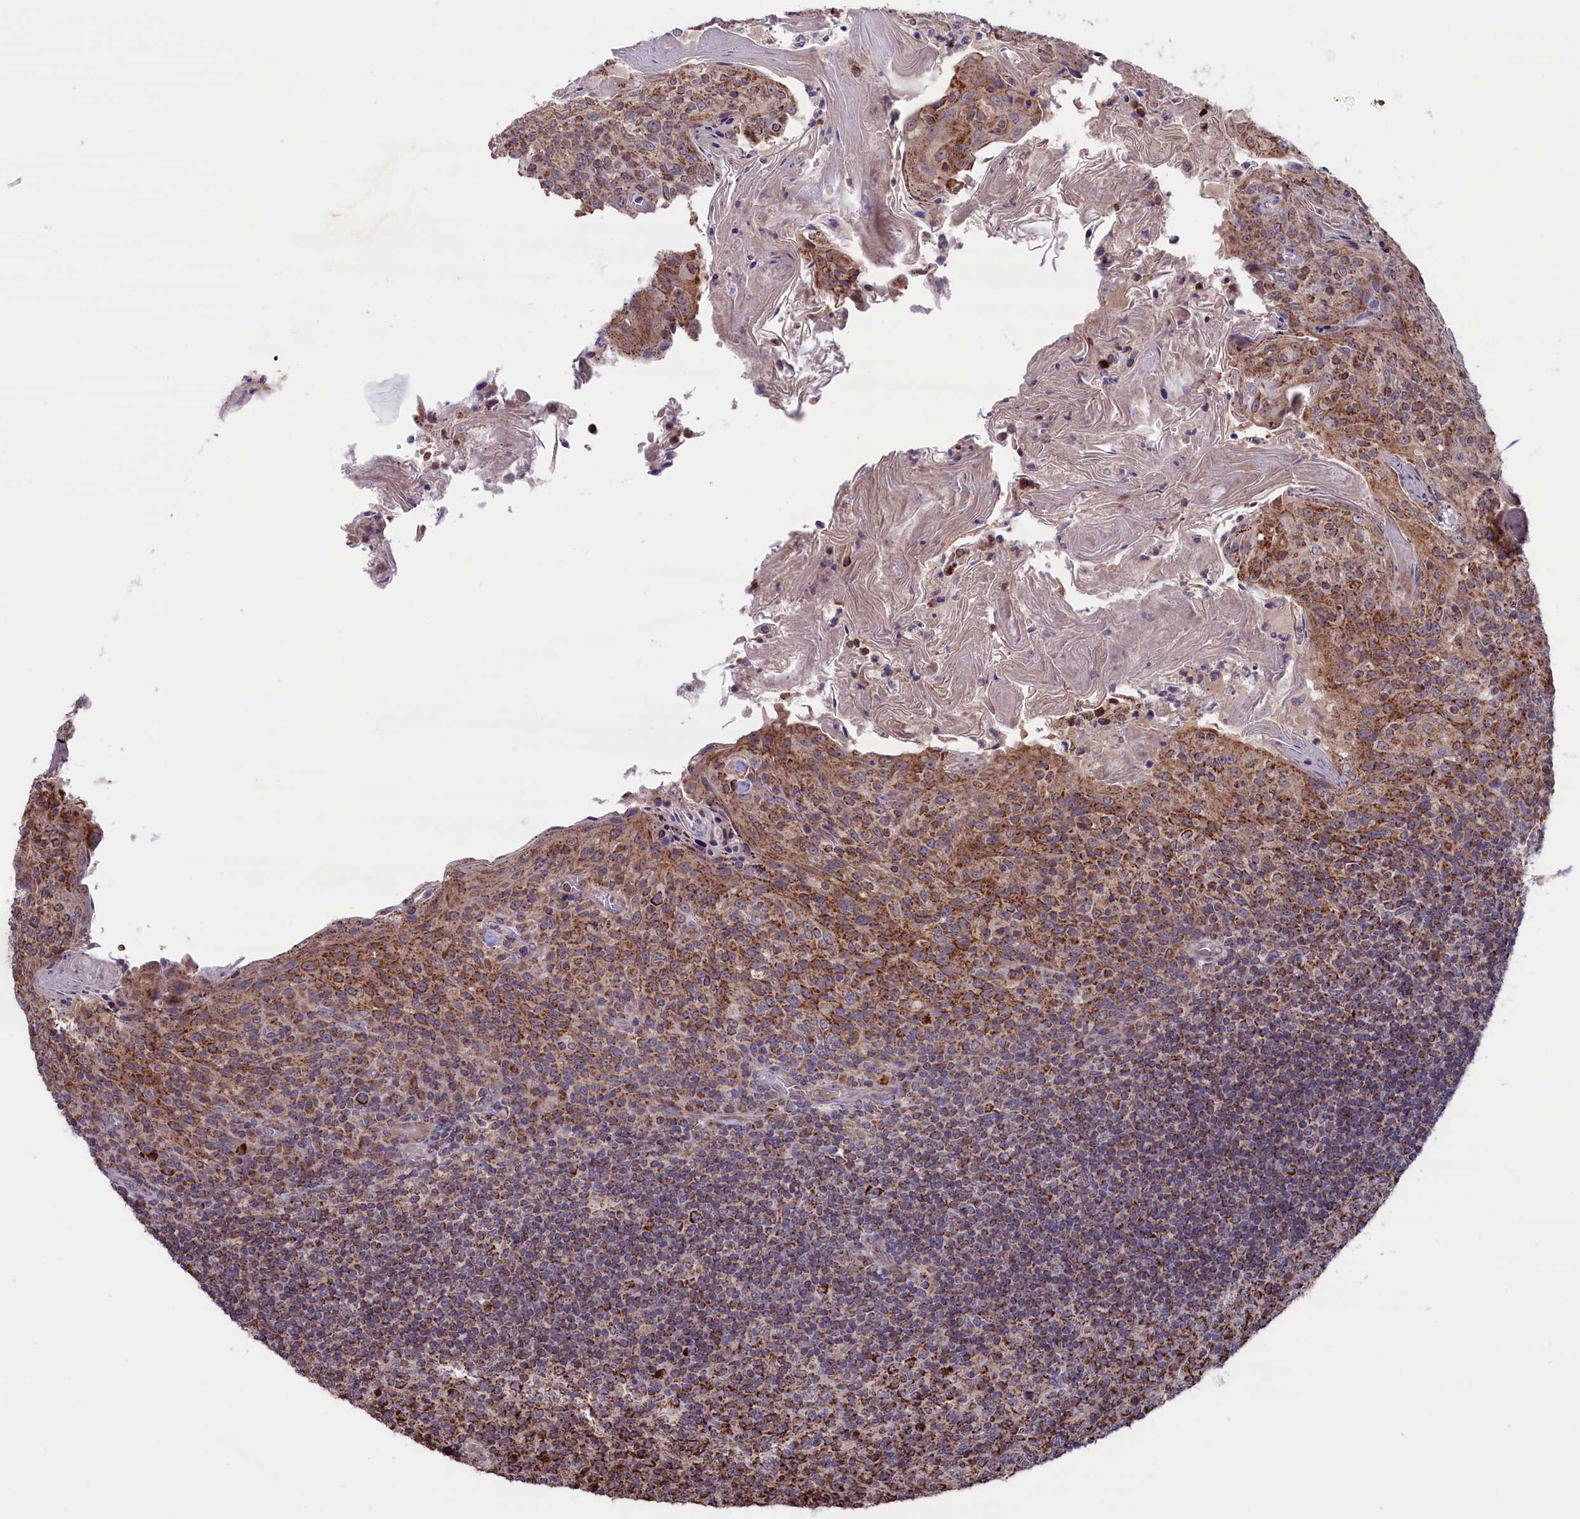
{"staining": {"intensity": "strong", "quantity": ">75%", "location": "cytoplasmic/membranous"}, "tissue": "tonsil", "cell_type": "Germinal center cells", "image_type": "normal", "snomed": [{"axis": "morphology", "description": "Normal tissue, NOS"}, {"axis": "topography", "description": "Tonsil"}], "caption": "Immunohistochemical staining of unremarkable tonsil demonstrates strong cytoplasmic/membranous protein positivity in approximately >75% of germinal center cells.", "gene": "TIMM44", "patient": {"sex": "female", "age": 10}}